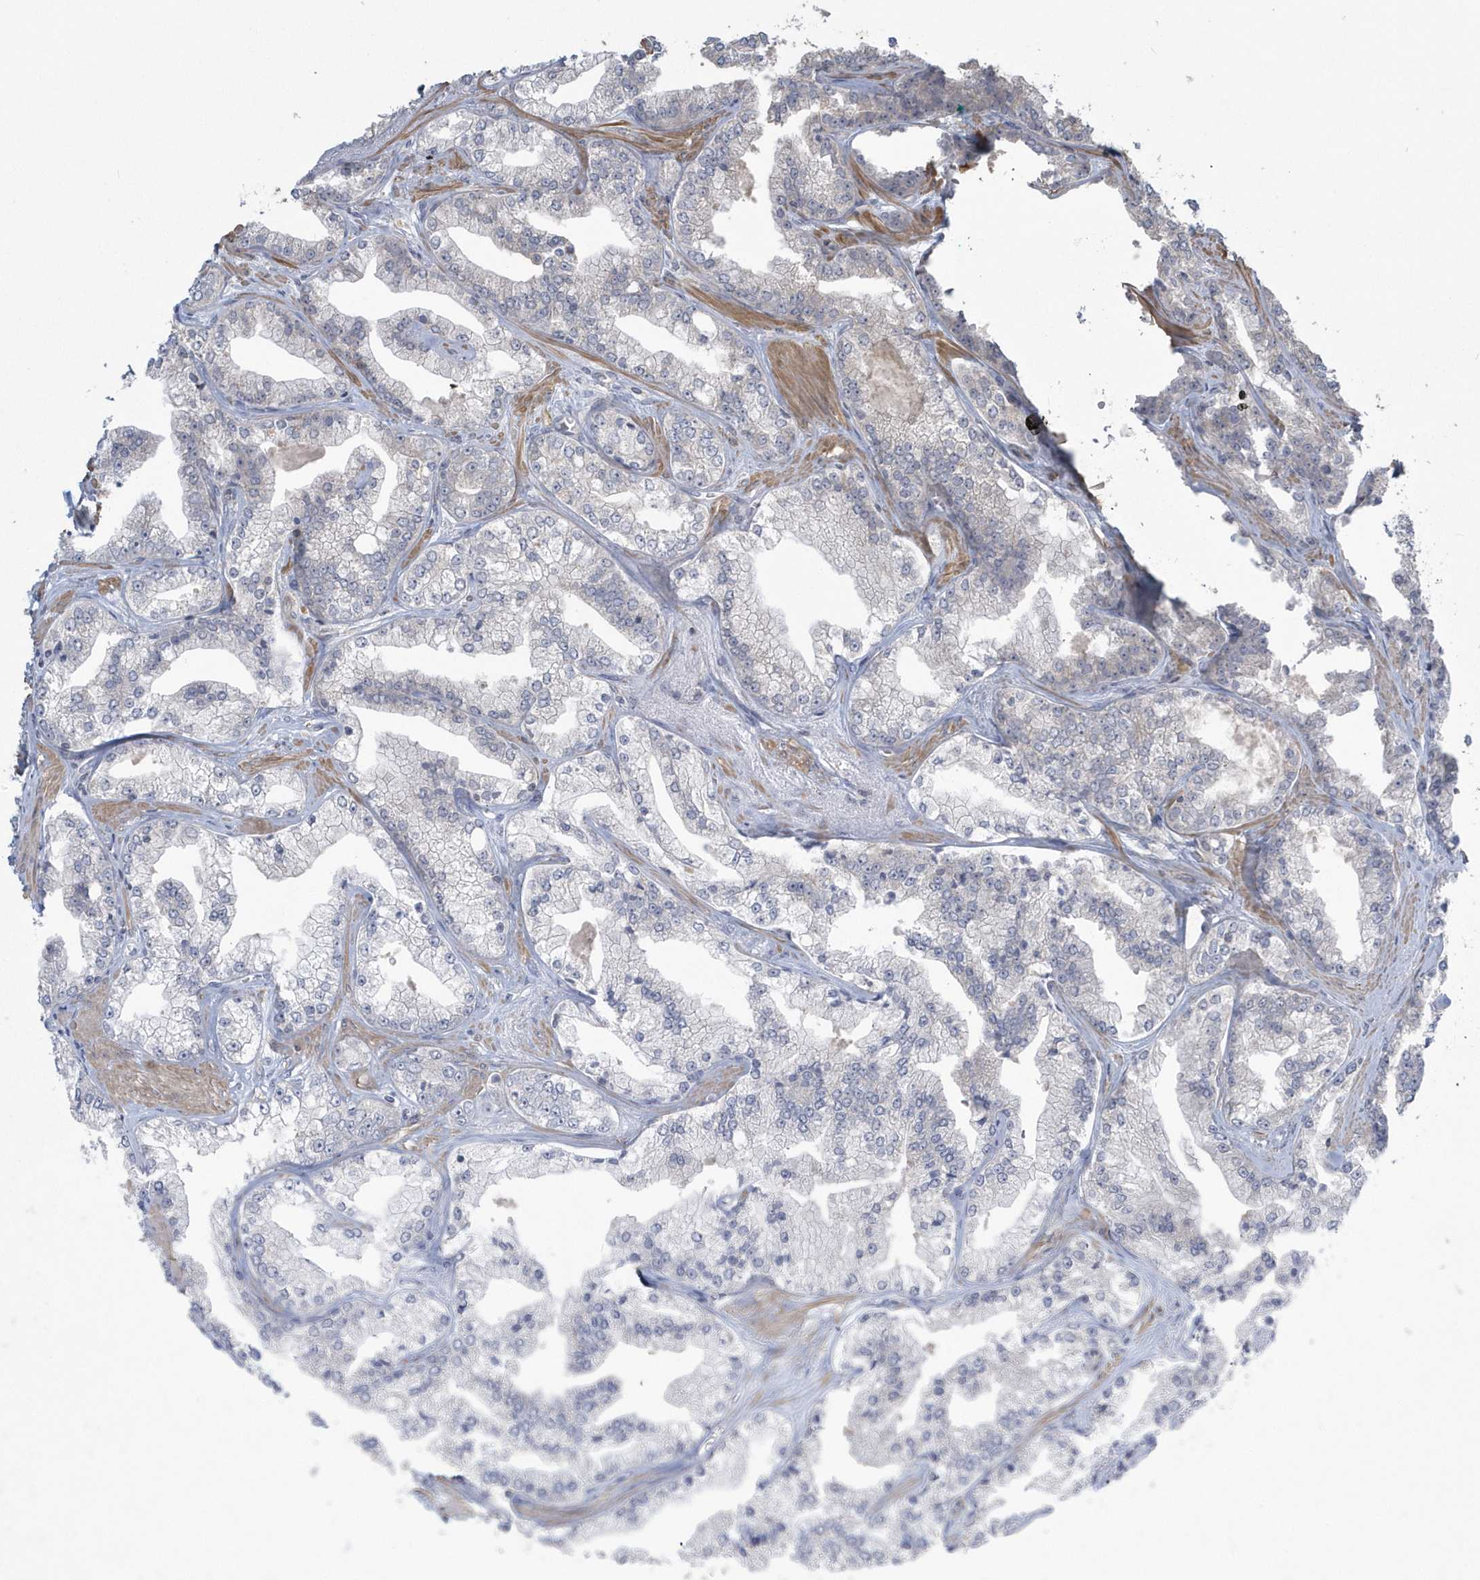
{"staining": {"intensity": "negative", "quantity": "none", "location": "none"}, "tissue": "prostate cancer", "cell_type": "Tumor cells", "image_type": "cancer", "snomed": [{"axis": "morphology", "description": "Adenocarcinoma, High grade"}, {"axis": "topography", "description": "Prostate"}], "caption": "This histopathology image is of adenocarcinoma (high-grade) (prostate) stained with immunohistochemistry (IHC) to label a protein in brown with the nuclei are counter-stained blue. There is no positivity in tumor cells.", "gene": "ARMC8", "patient": {"sex": "male", "age": 71}}